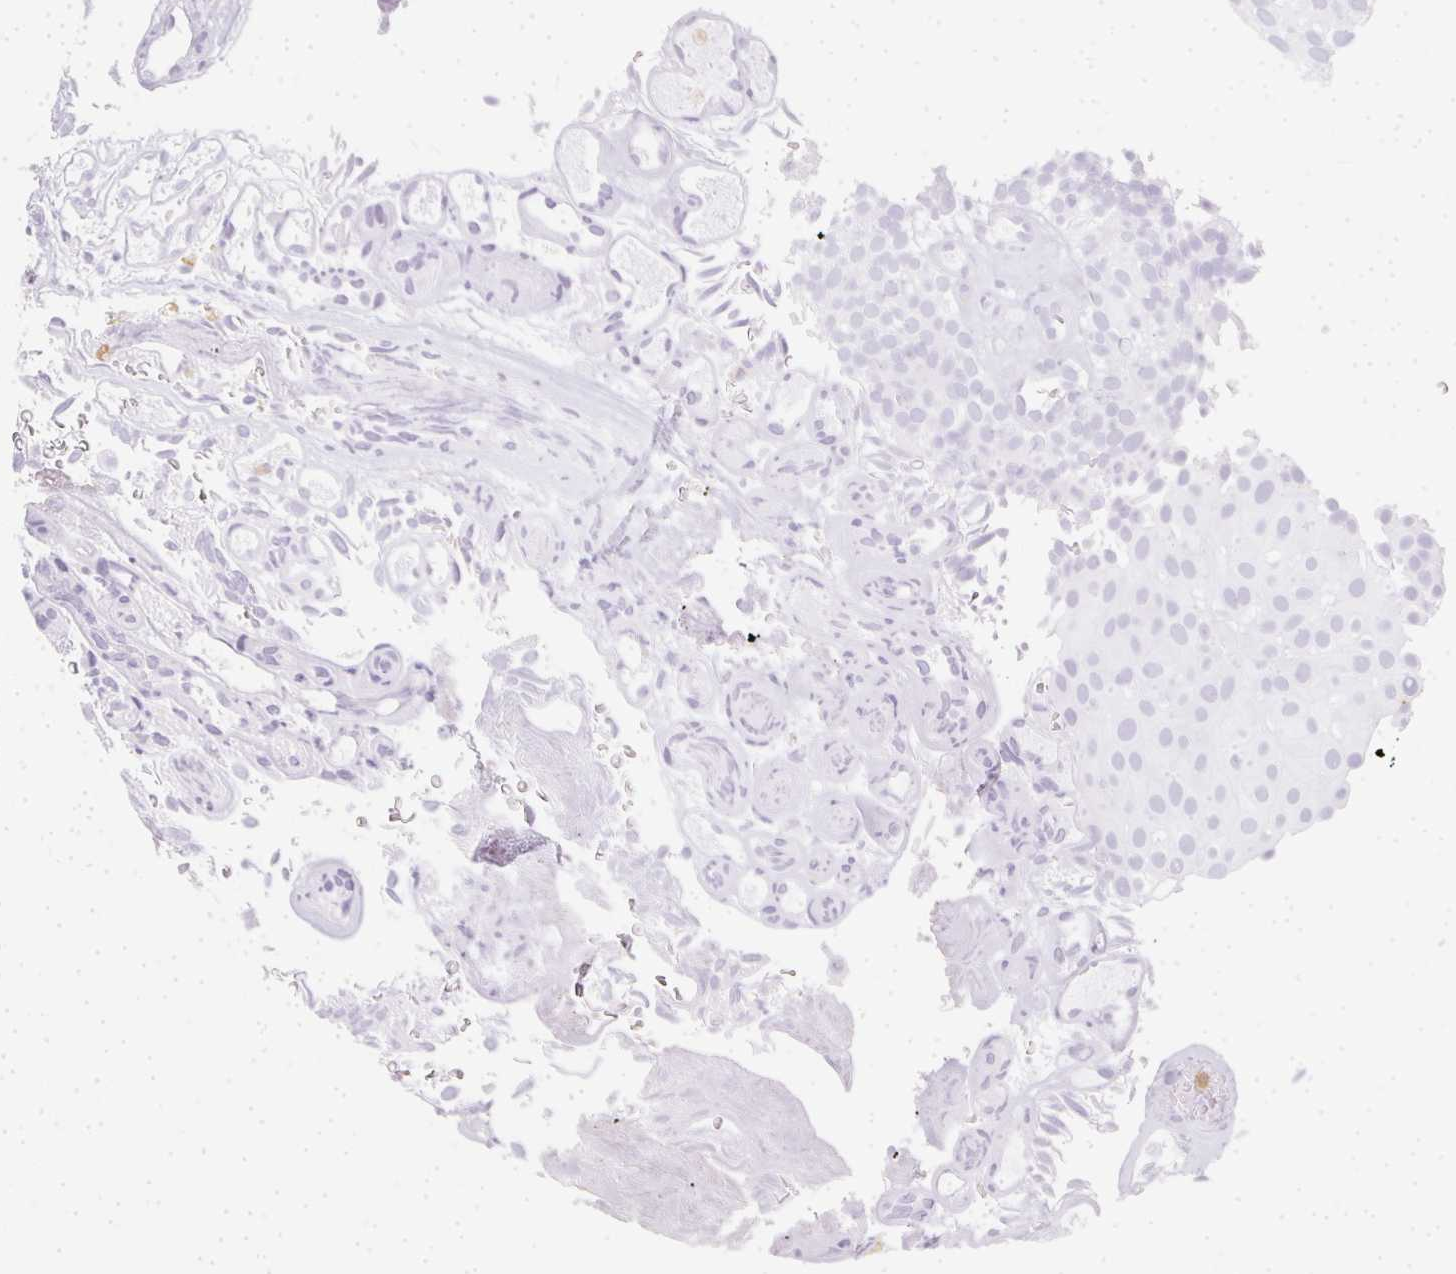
{"staining": {"intensity": "negative", "quantity": "none", "location": "none"}, "tissue": "urothelial cancer", "cell_type": "Tumor cells", "image_type": "cancer", "snomed": [{"axis": "morphology", "description": "Urothelial carcinoma, Low grade"}, {"axis": "topography", "description": "Urinary bladder"}], "caption": "Immunohistochemistry (IHC) micrograph of neoplastic tissue: urothelial cancer stained with DAB displays no significant protein expression in tumor cells.", "gene": "HK3", "patient": {"sex": "male", "age": 78}}